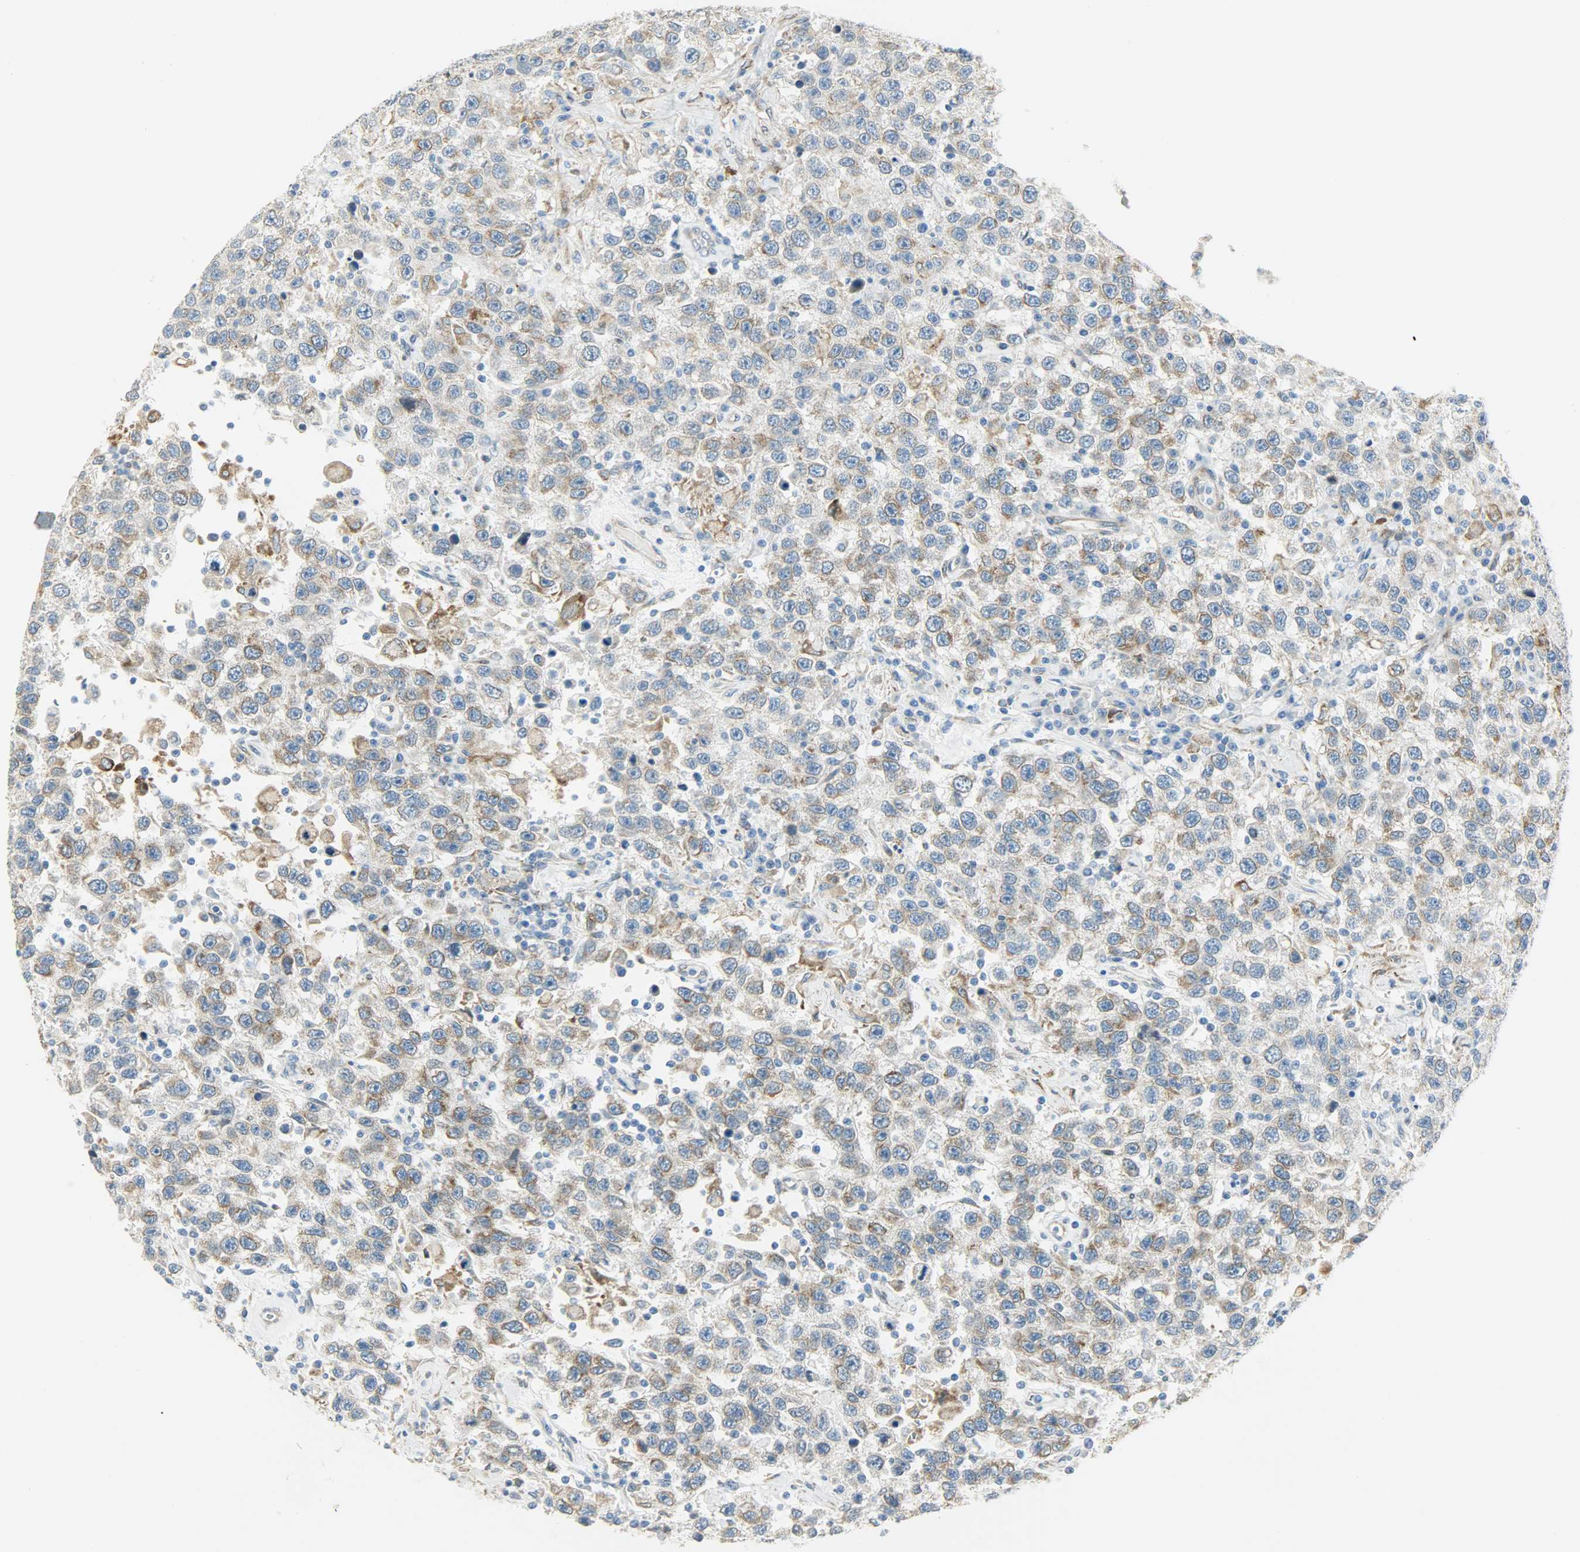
{"staining": {"intensity": "moderate", "quantity": ">75%", "location": "cytoplasmic/membranous"}, "tissue": "testis cancer", "cell_type": "Tumor cells", "image_type": "cancer", "snomed": [{"axis": "morphology", "description": "Seminoma, NOS"}, {"axis": "topography", "description": "Testis"}], "caption": "Immunohistochemistry of human seminoma (testis) exhibits medium levels of moderate cytoplasmic/membranous staining in approximately >75% of tumor cells.", "gene": "PKD2", "patient": {"sex": "male", "age": 41}}